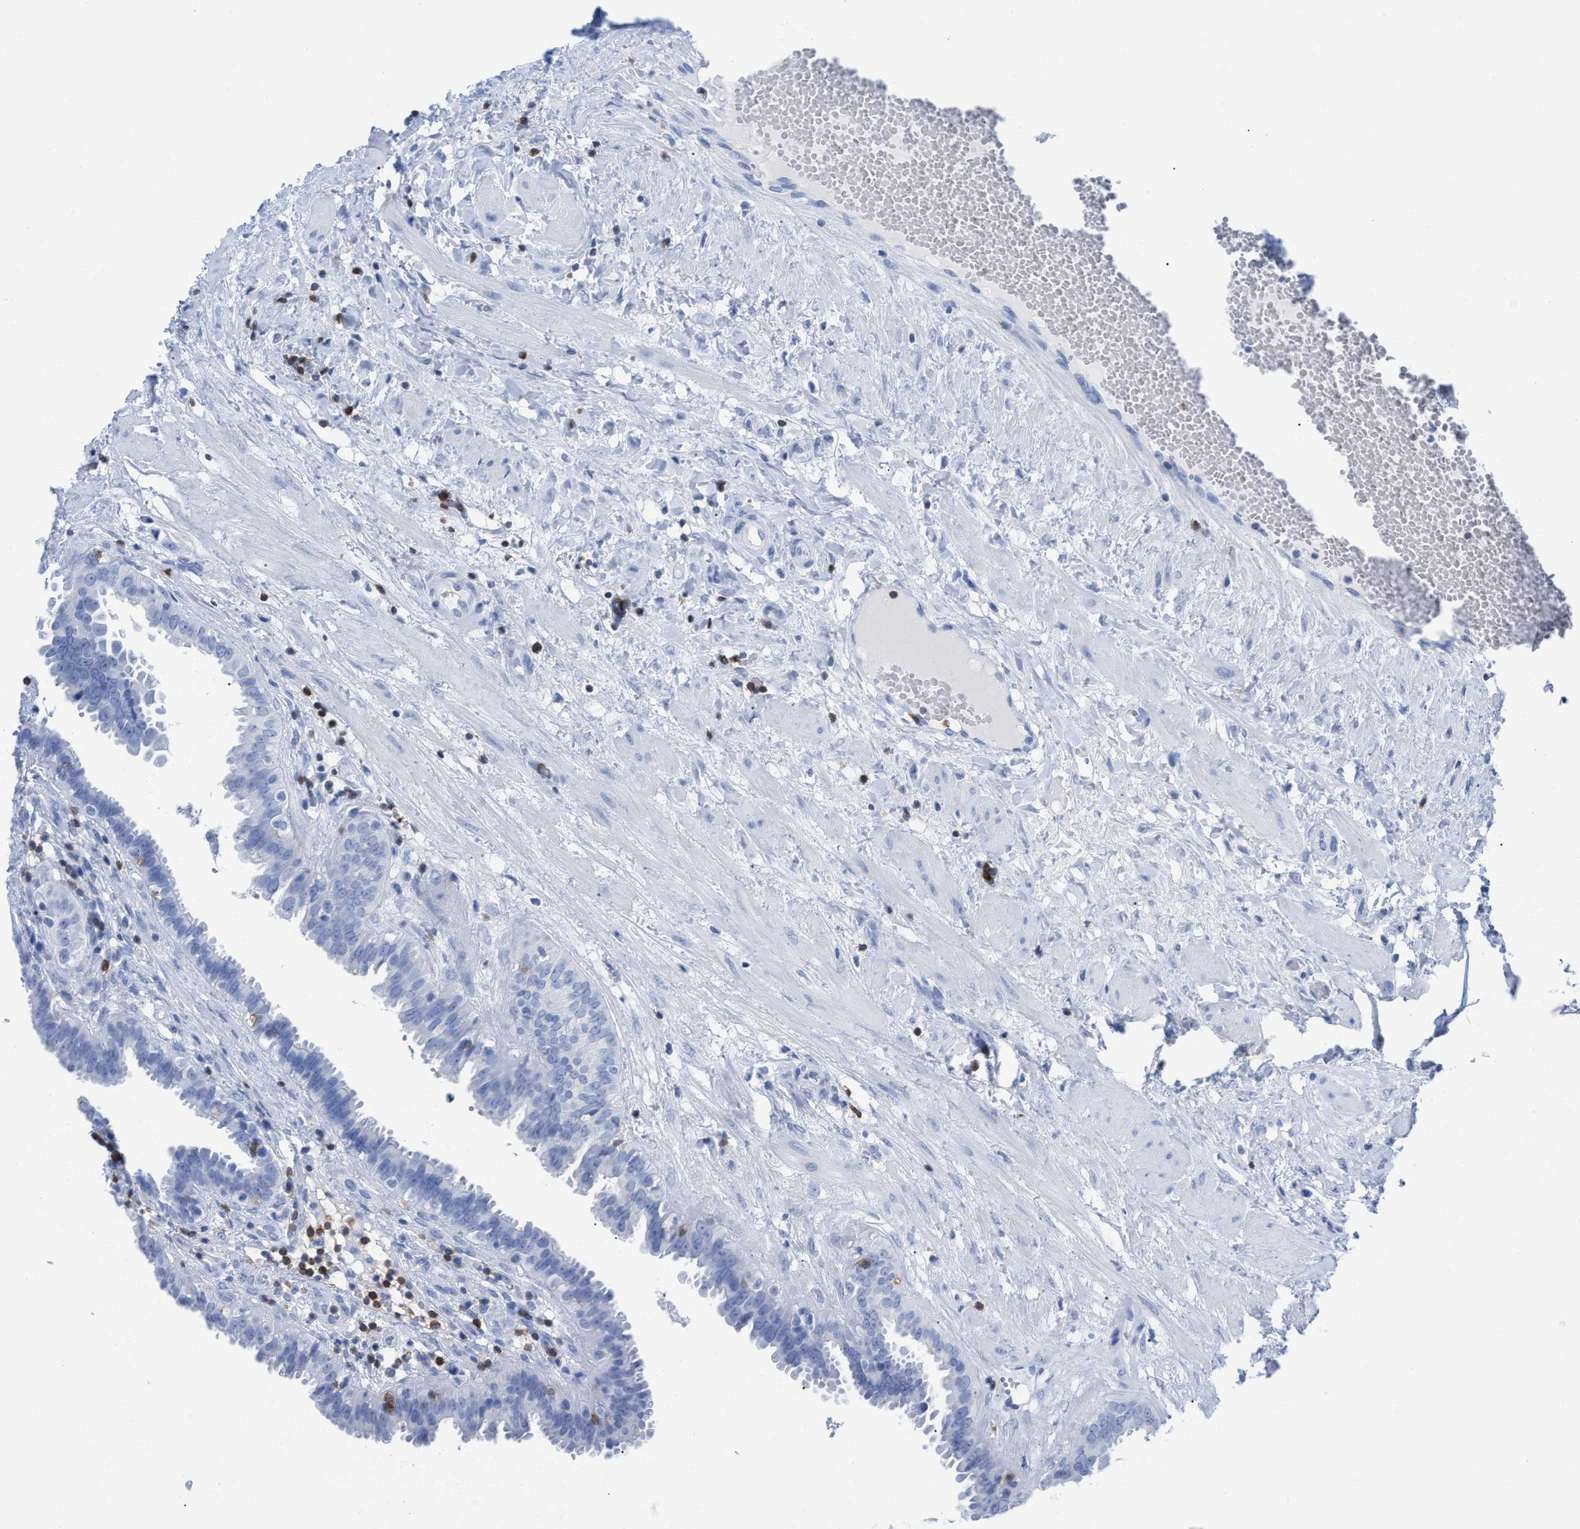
{"staining": {"intensity": "negative", "quantity": "none", "location": "none"}, "tissue": "seminal vesicle", "cell_type": "Glandular cells", "image_type": "normal", "snomed": [{"axis": "morphology", "description": "Normal tissue, NOS"}, {"axis": "morphology", "description": "Adenocarcinoma, High grade"}, {"axis": "topography", "description": "Prostate"}, {"axis": "topography", "description": "Seminal veicle"}], "caption": "The photomicrograph shows no staining of glandular cells in benign seminal vesicle. (DAB IHC visualized using brightfield microscopy, high magnification).", "gene": "CD5", "patient": {"sex": "male", "age": 55}}